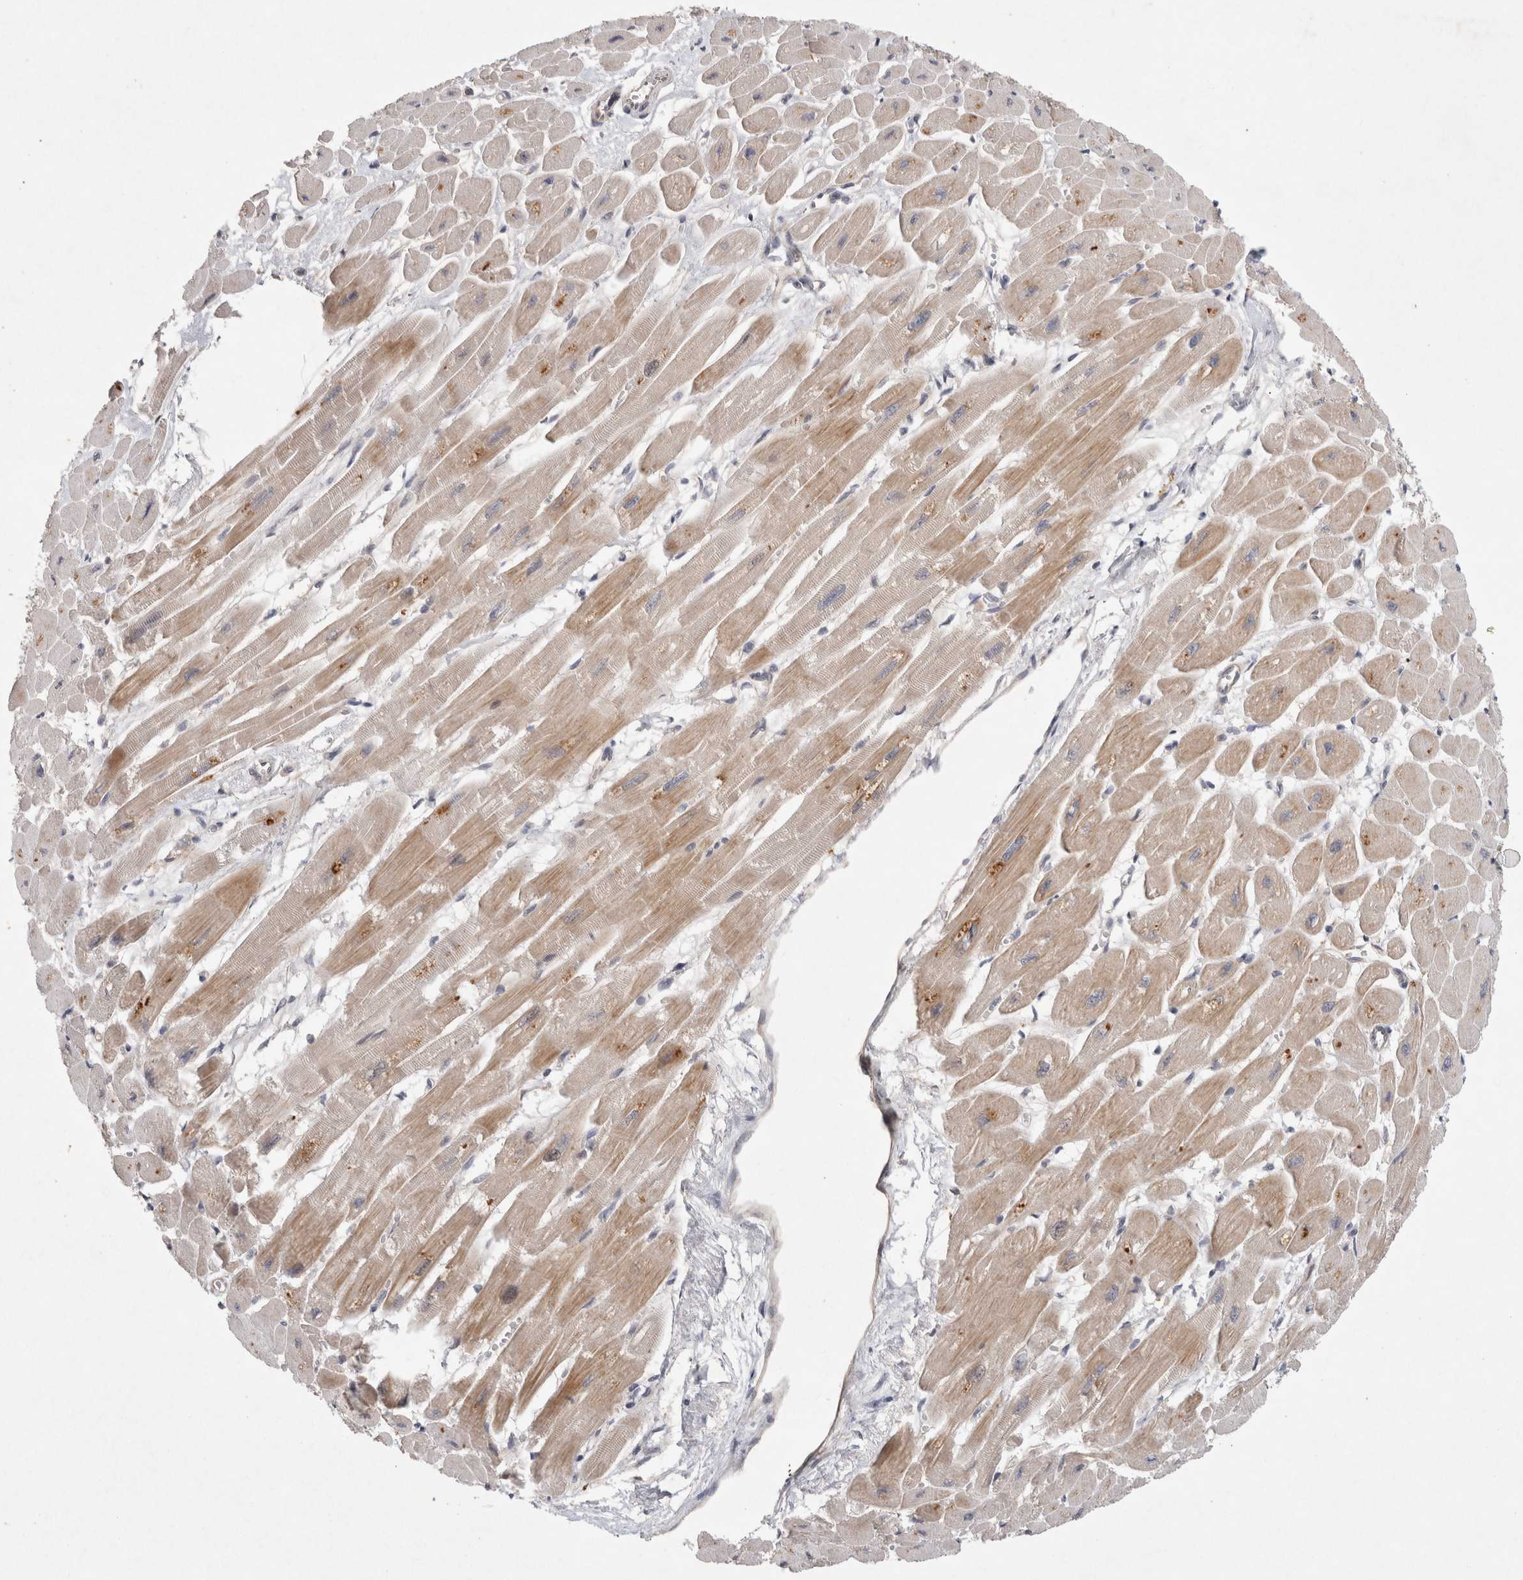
{"staining": {"intensity": "weak", "quantity": ">75%", "location": "cytoplasmic/membranous"}, "tissue": "heart muscle", "cell_type": "Cardiomyocytes", "image_type": "normal", "snomed": [{"axis": "morphology", "description": "Normal tissue, NOS"}, {"axis": "topography", "description": "Heart"}], "caption": "Weak cytoplasmic/membranous positivity for a protein is identified in about >75% of cardiomyocytes of normal heart muscle using immunohistochemistry (IHC).", "gene": "CRISPLD1", "patient": {"sex": "female", "age": 54}}